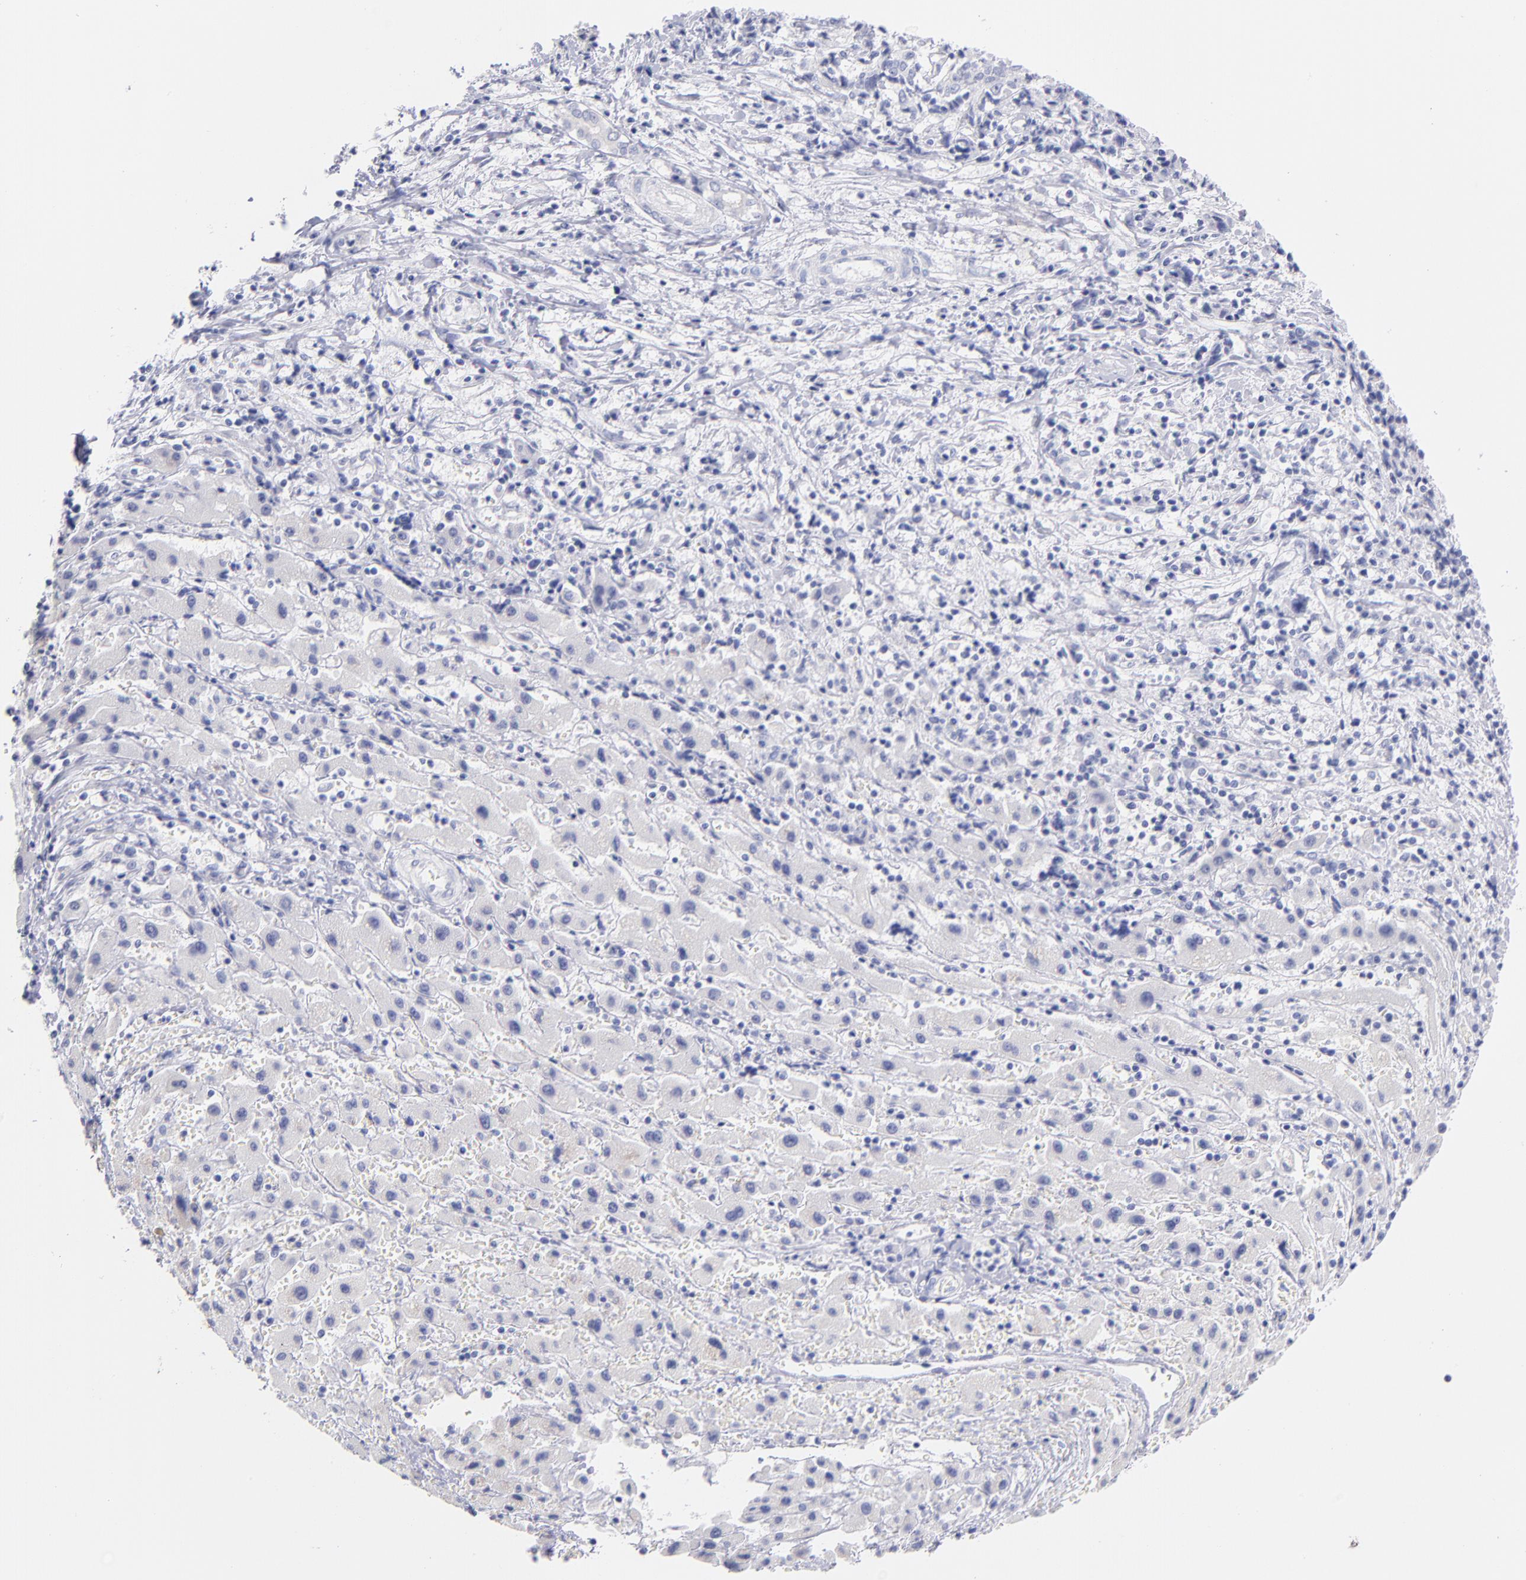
{"staining": {"intensity": "negative", "quantity": "none", "location": "none"}, "tissue": "liver cancer", "cell_type": "Tumor cells", "image_type": "cancer", "snomed": [{"axis": "morphology", "description": "Cholangiocarcinoma"}, {"axis": "topography", "description": "Liver"}], "caption": "There is no significant expression in tumor cells of liver cancer (cholangiocarcinoma). (Stains: DAB immunohistochemistry (IHC) with hematoxylin counter stain, Microscopy: brightfield microscopy at high magnification).", "gene": "SCGN", "patient": {"sex": "male", "age": 57}}